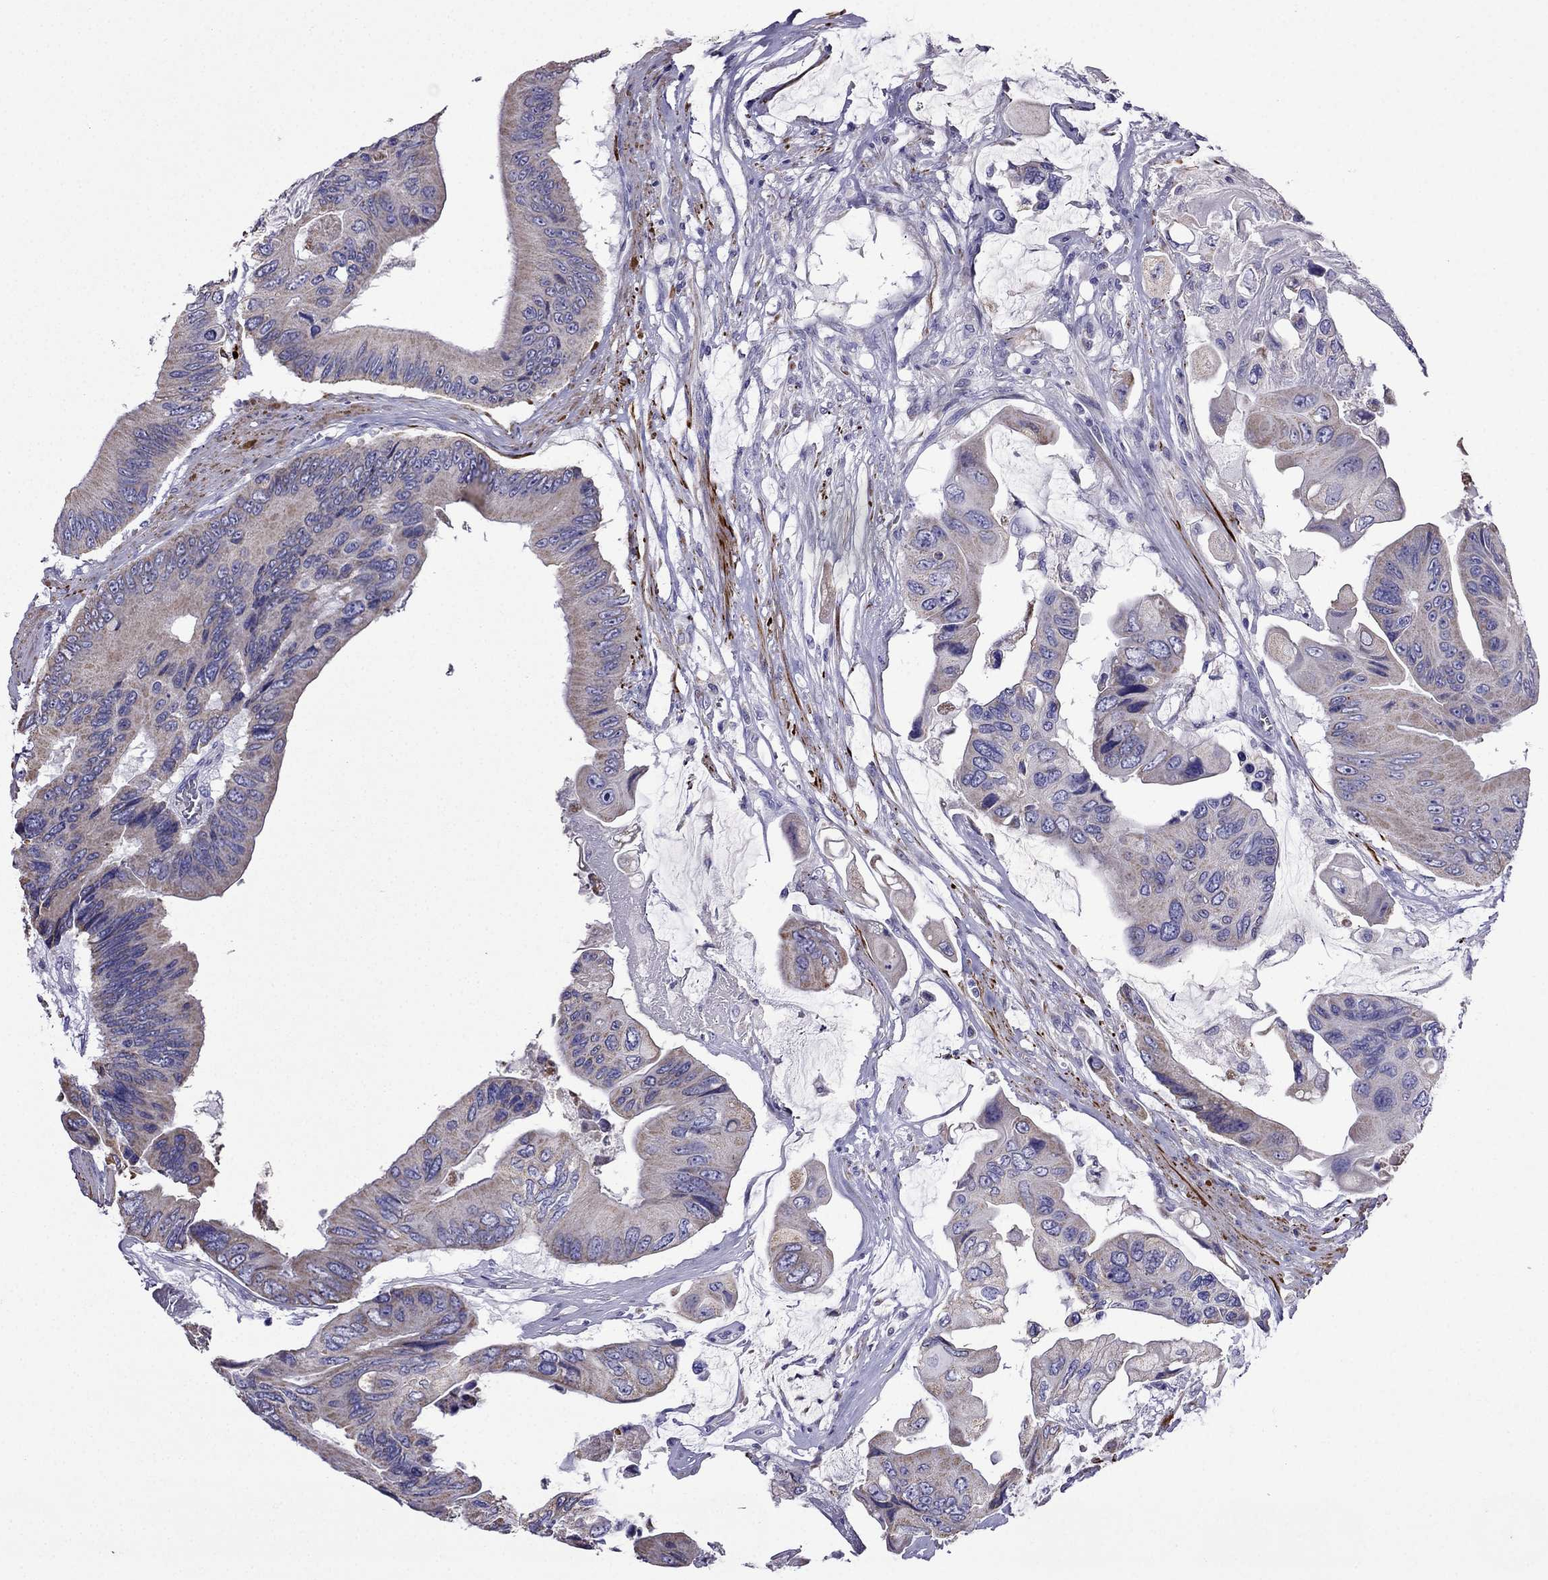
{"staining": {"intensity": "weak", "quantity": ">75%", "location": "cytoplasmic/membranous"}, "tissue": "colorectal cancer", "cell_type": "Tumor cells", "image_type": "cancer", "snomed": [{"axis": "morphology", "description": "Adenocarcinoma, NOS"}, {"axis": "topography", "description": "Rectum"}], "caption": "Approximately >75% of tumor cells in colorectal cancer (adenocarcinoma) demonstrate weak cytoplasmic/membranous protein expression as visualized by brown immunohistochemical staining.", "gene": "DSC1", "patient": {"sex": "male", "age": 63}}